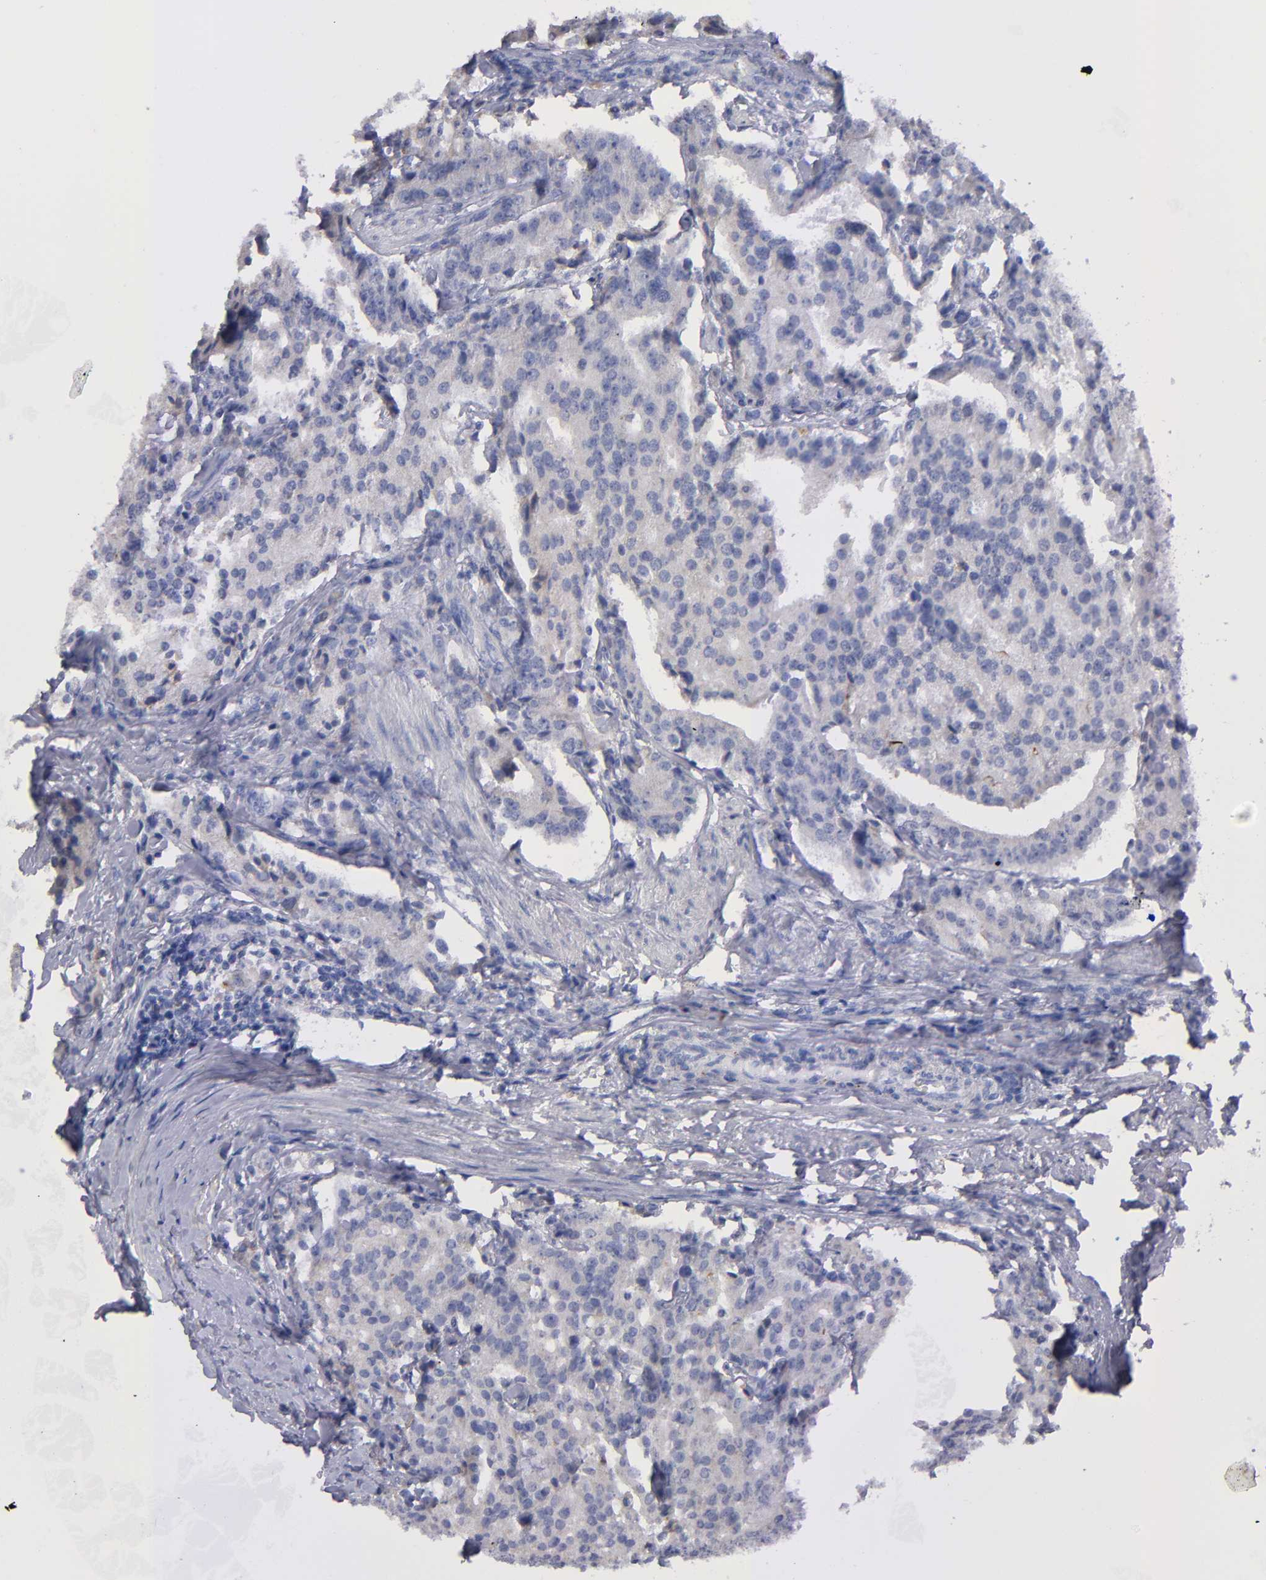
{"staining": {"intensity": "negative", "quantity": "none", "location": "none"}, "tissue": "prostate cancer", "cell_type": "Tumor cells", "image_type": "cancer", "snomed": [{"axis": "morphology", "description": "Adenocarcinoma, Medium grade"}, {"axis": "topography", "description": "Prostate"}], "caption": "High power microscopy micrograph of an immunohistochemistry histopathology image of prostate cancer (adenocarcinoma (medium-grade)), revealing no significant positivity in tumor cells.", "gene": "MFGE8", "patient": {"sex": "male", "age": 72}}